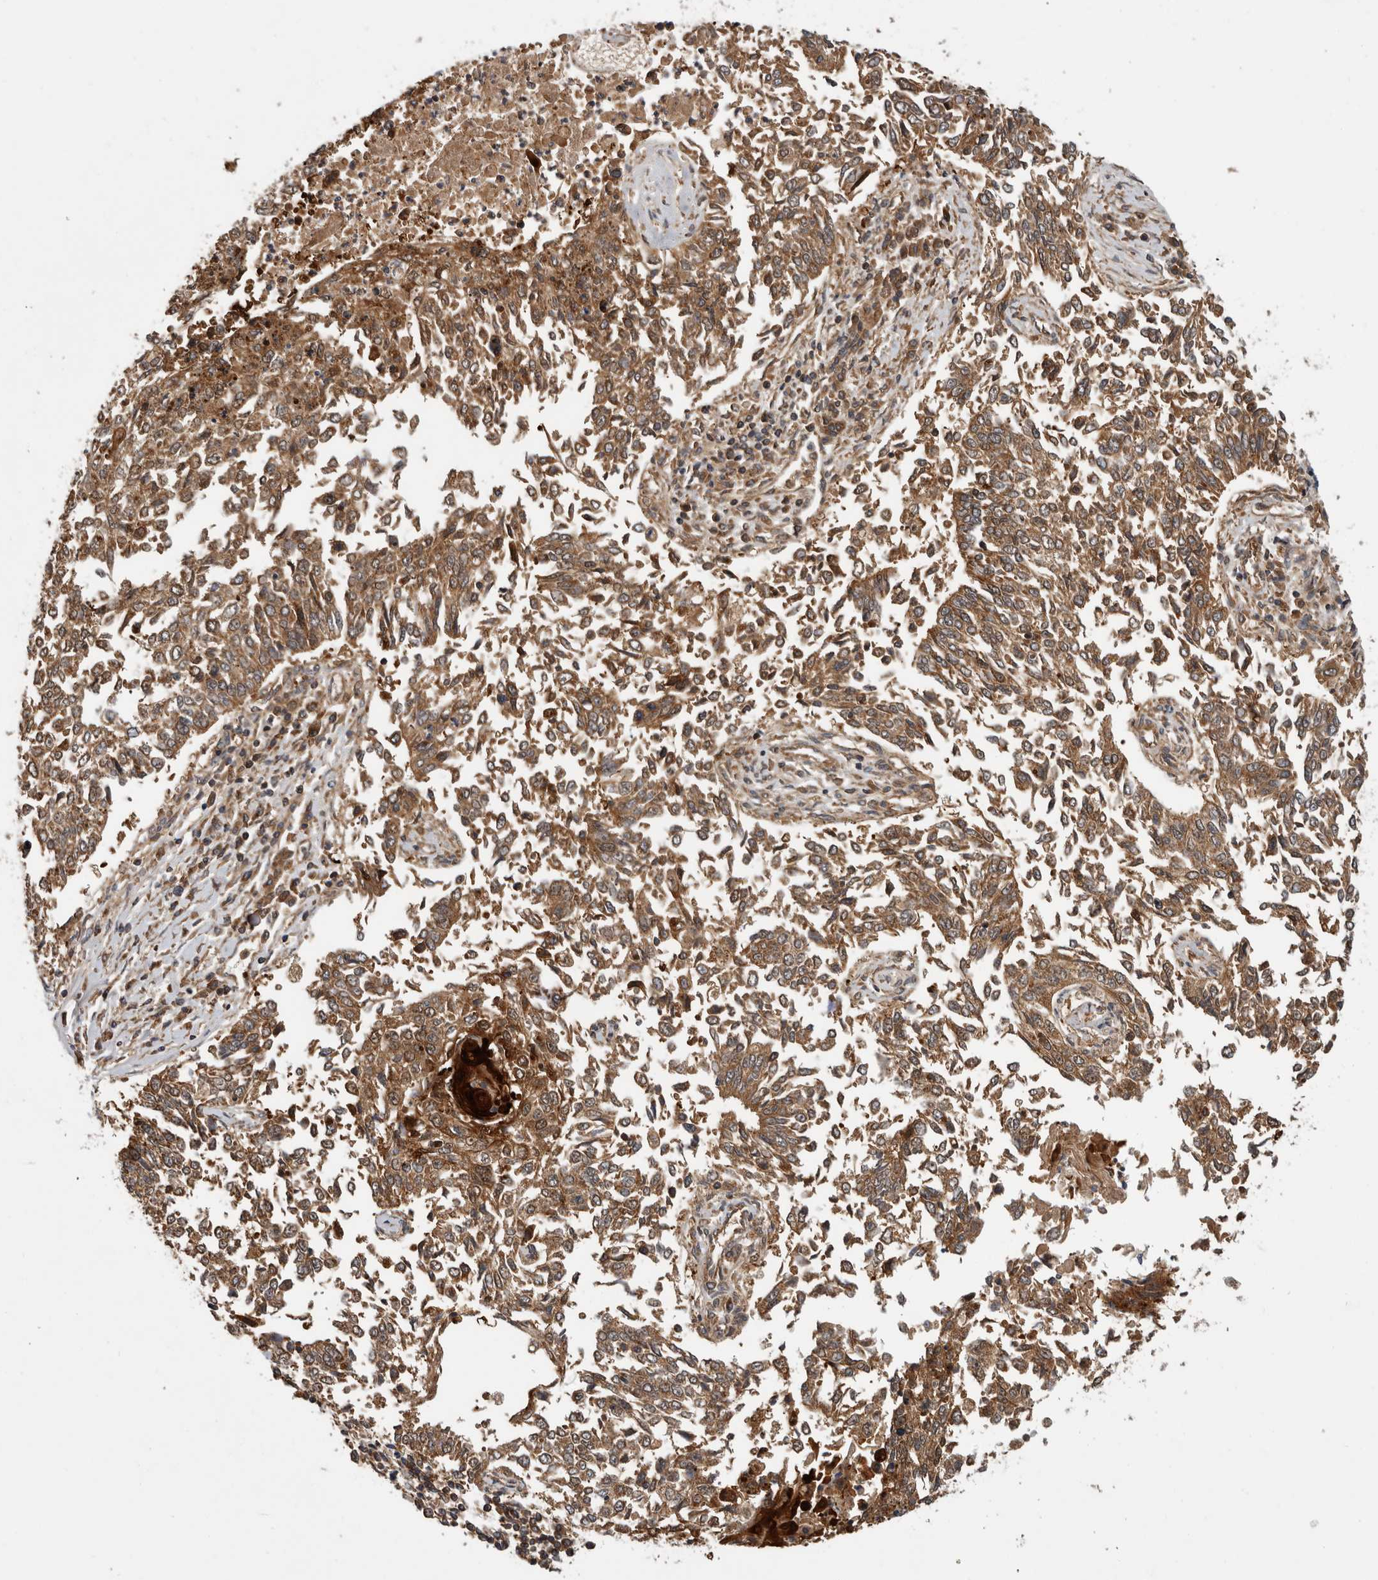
{"staining": {"intensity": "moderate", "quantity": ">75%", "location": "cytoplasmic/membranous"}, "tissue": "lung cancer", "cell_type": "Tumor cells", "image_type": "cancer", "snomed": [{"axis": "morphology", "description": "Normal tissue, NOS"}, {"axis": "morphology", "description": "Squamous cell carcinoma, NOS"}, {"axis": "topography", "description": "Cartilage tissue"}, {"axis": "topography", "description": "Bronchus"}, {"axis": "topography", "description": "Lung"}, {"axis": "topography", "description": "Peripheral nerve tissue"}], "caption": "A brown stain highlights moderate cytoplasmic/membranous expression of a protein in squamous cell carcinoma (lung) tumor cells.", "gene": "SFXN2", "patient": {"sex": "female", "age": 49}}